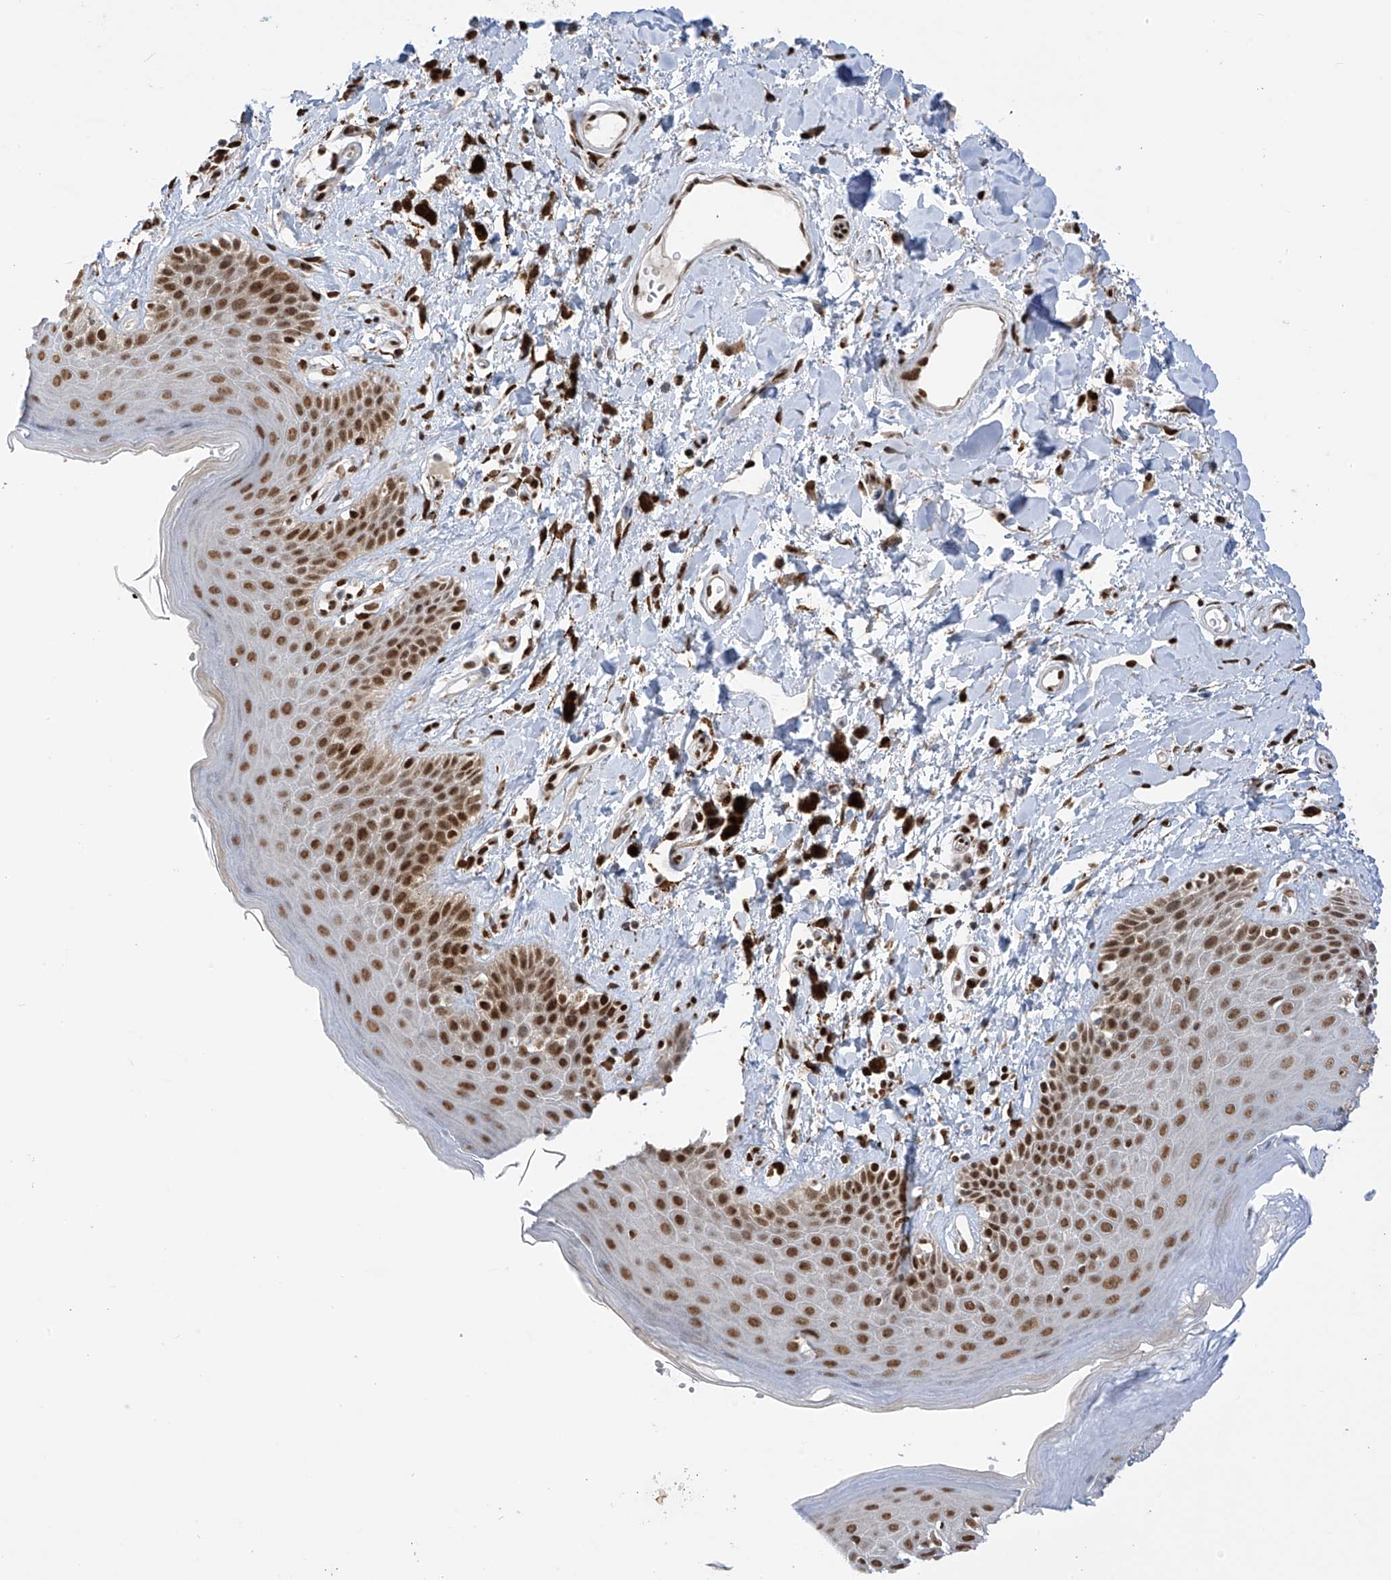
{"staining": {"intensity": "strong", "quantity": ">75%", "location": "nuclear"}, "tissue": "skin", "cell_type": "Epidermal cells", "image_type": "normal", "snomed": [{"axis": "morphology", "description": "Normal tissue, NOS"}, {"axis": "topography", "description": "Anal"}], "caption": "Immunohistochemistry photomicrograph of unremarkable skin stained for a protein (brown), which exhibits high levels of strong nuclear staining in about >75% of epidermal cells.", "gene": "PM20D2", "patient": {"sex": "female", "age": 78}}